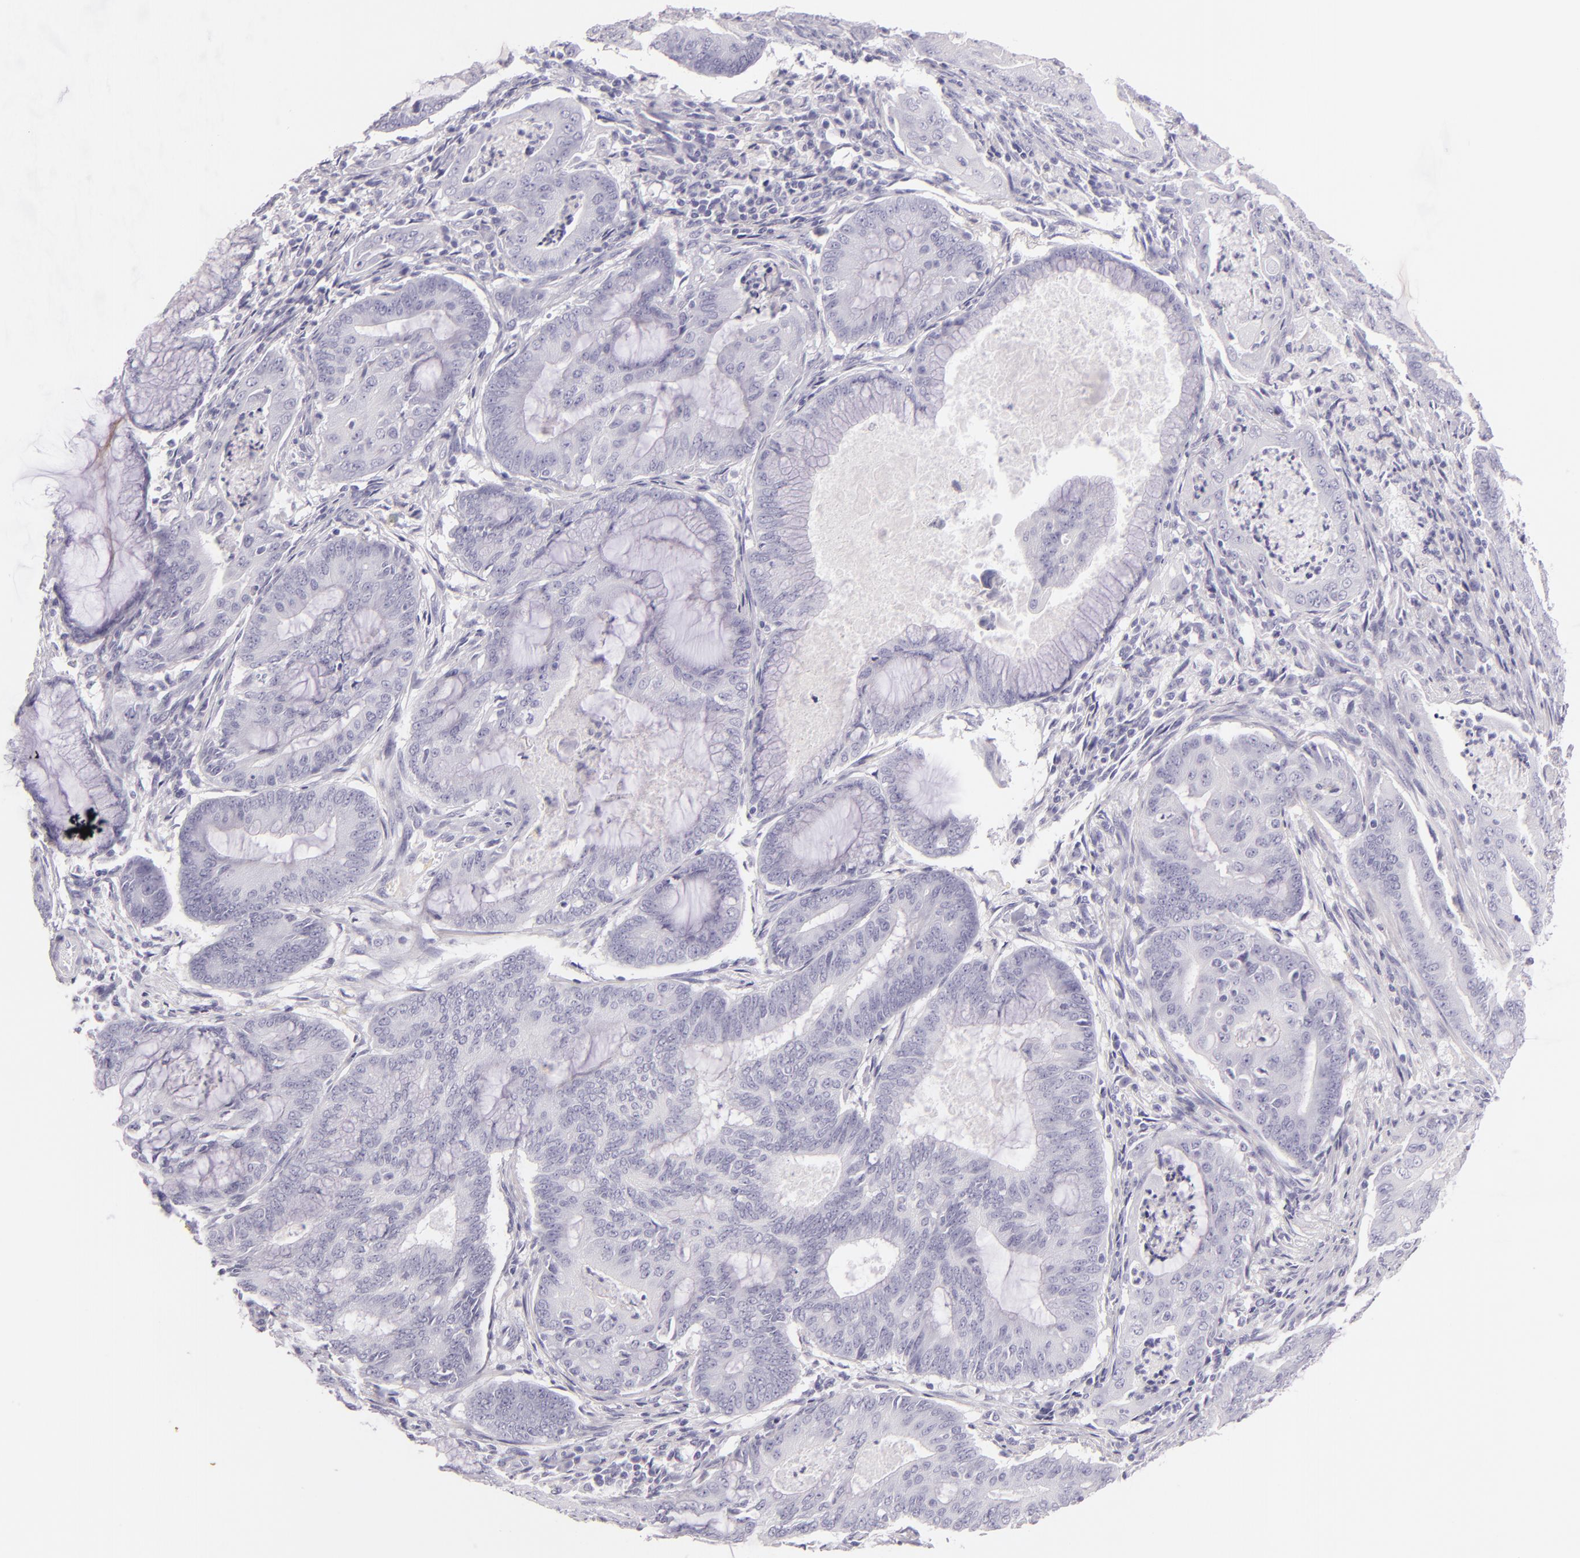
{"staining": {"intensity": "negative", "quantity": "none", "location": "none"}, "tissue": "endometrial cancer", "cell_type": "Tumor cells", "image_type": "cancer", "snomed": [{"axis": "morphology", "description": "Adenocarcinoma, NOS"}, {"axis": "topography", "description": "Endometrium"}], "caption": "An immunohistochemistry (IHC) micrograph of adenocarcinoma (endometrial) is shown. There is no staining in tumor cells of adenocarcinoma (endometrial). (DAB (3,3'-diaminobenzidine) immunohistochemistry visualized using brightfield microscopy, high magnification).", "gene": "INA", "patient": {"sex": "female", "age": 63}}